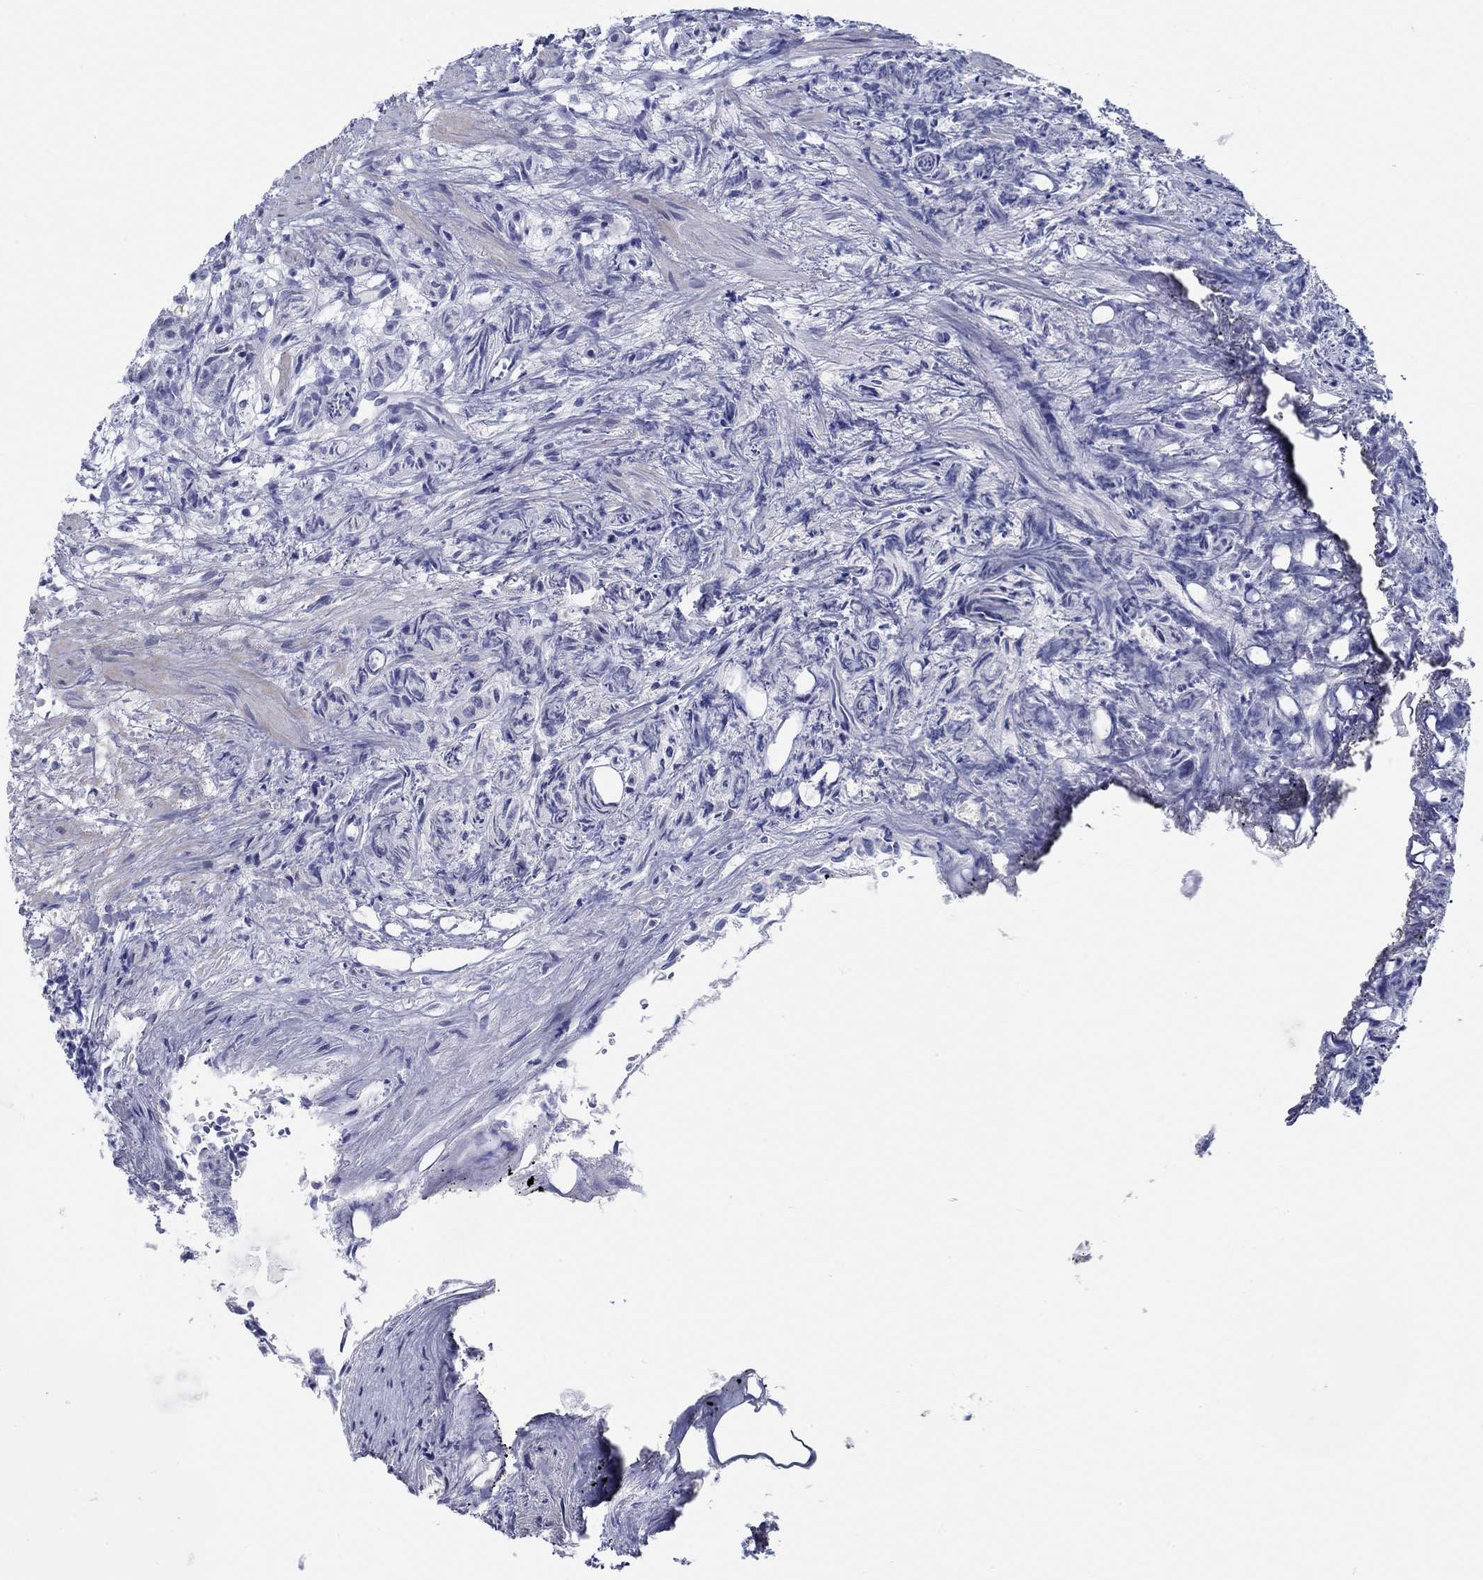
{"staining": {"intensity": "negative", "quantity": "none", "location": "none"}, "tissue": "prostate cancer", "cell_type": "Tumor cells", "image_type": "cancer", "snomed": [{"axis": "morphology", "description": "Adenocarcinoma, High grade"}, {"axis": "topography", "description": "Prostate"}], "caption": "Immunohistochemistry of prostate cancer exhibits no staining in tumor cells.", "gene": "SLC34A1", "patient": {"sex": "male", "age": 53}}